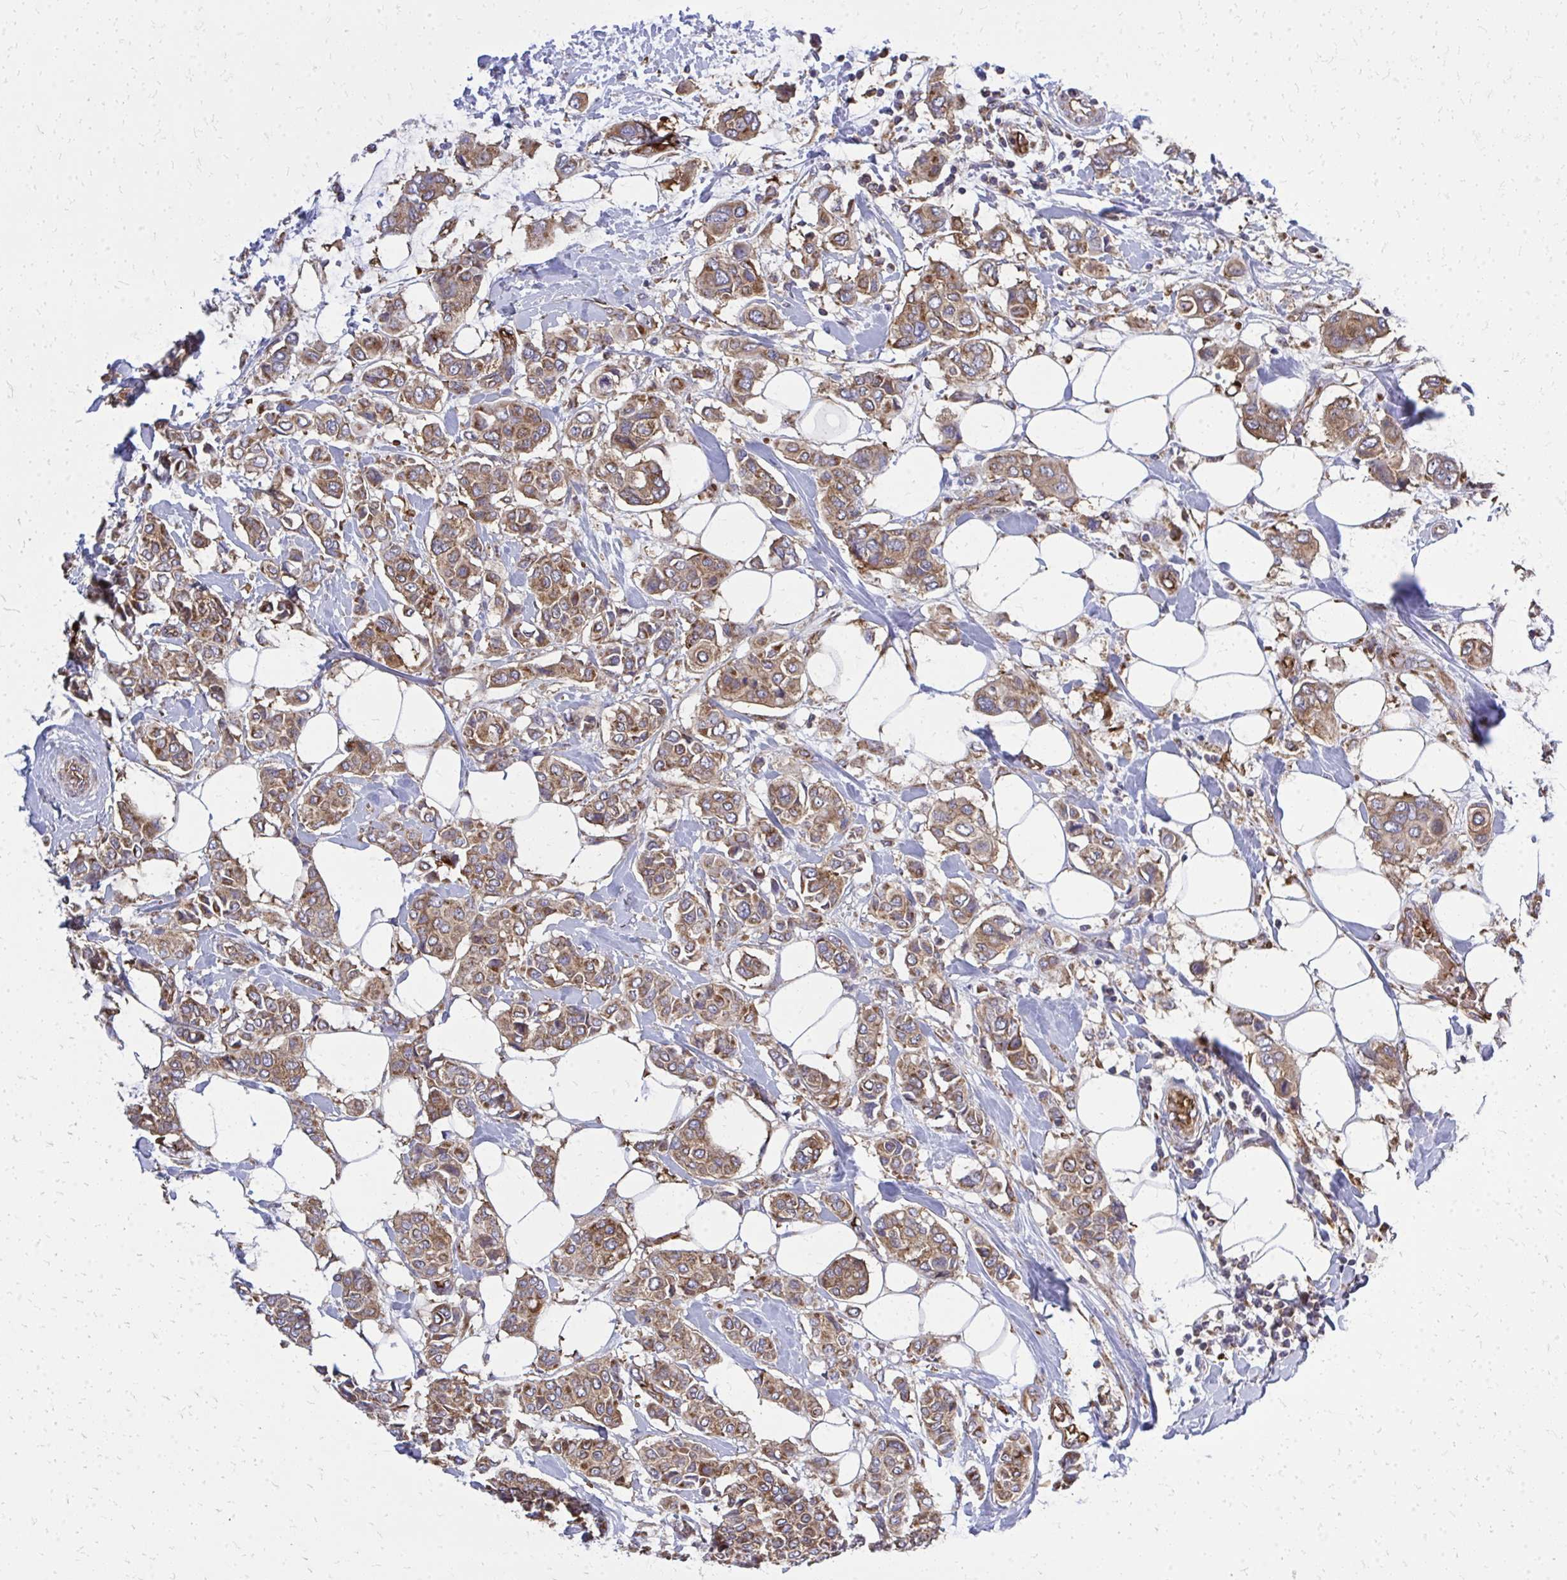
{"staining": {"intensity": "moderate", "quantity": ">75%", "location": "cytoplasmic/membranous"}, "tissue": "breast cancer", "cell_type": "Tumor cells", "image_type": "cancer", "snomed": [{"axis": "morphology", "description": "Lobular carcinoma"}, {"axis": "topography", "description": "Breast"}], "caption": "A brown stain shows moderate cytoplasmic/membranous expression of a protein in human breast cancer (lobular carcinoma) tumor cells. (Stains: DAB (3,3'-diaminobenzidine) in brown, nuclei in blue, Microscopy: brightfield microscopy at high magnification).", "gene": "PDK4", "patient": {"sex": "female", "age": 51}}